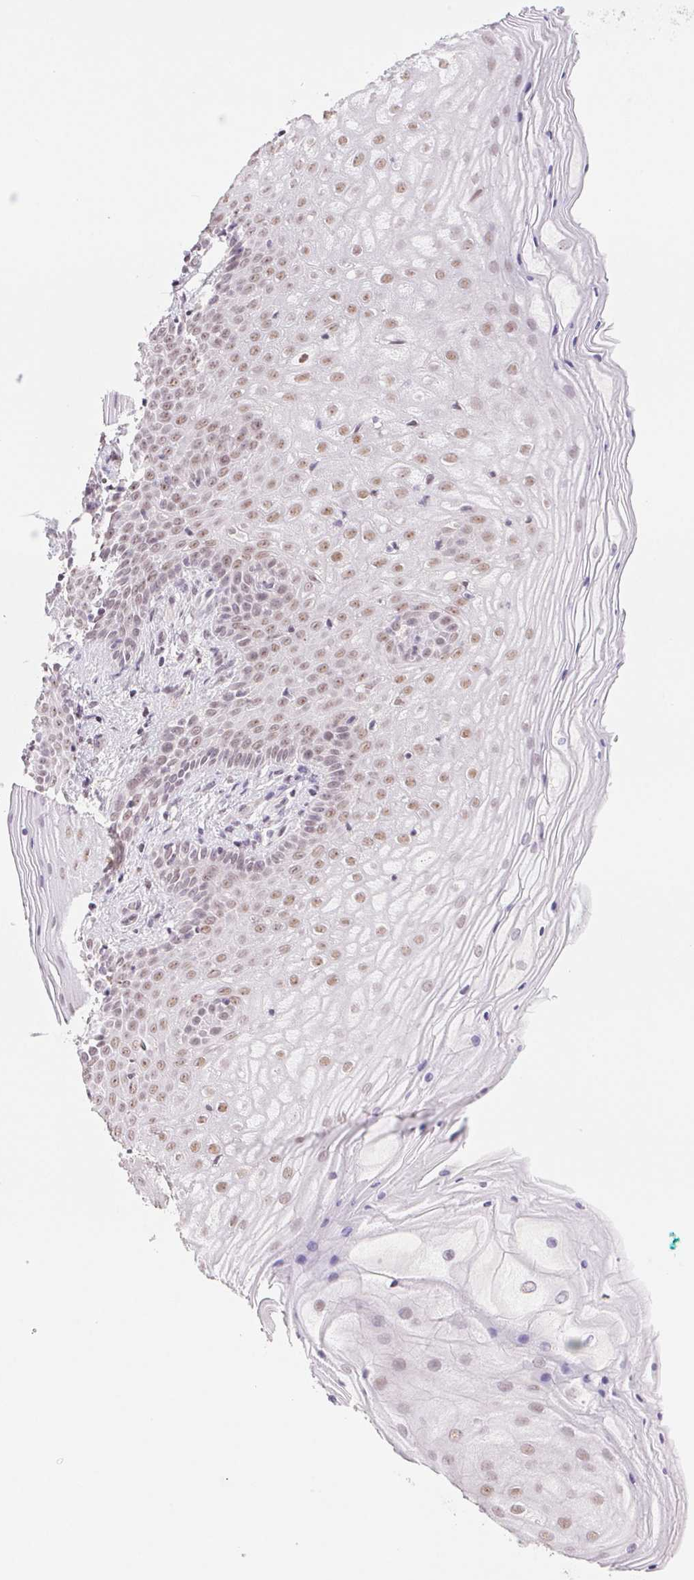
{"staining": {"intensity": "moderate", "quantity": "25%-75%", "location": "nuclear"}, "tissue": "vagina", "cell_type": "Squamous epithelial cells", "image_type": "normal", "snomed": [{"axis": "morphology", "description": "Normal tissue, NOS"}, {"axis": "topography", "description": "Vagina"}], "caption": "A high-resolution image shows IHC staining of unremarkable vagina, which shows moderate nuclear staining in approximately 25%-75% of squamous epithelial cells. The staining was performed using DAB (3,3'-diaminobenzidine) to visualize the protein expression in brown, while the nuclei were stained in blue with hematoxylin (Magnification: 20x).", "gene": "PRPF18", "patient": {"sex": "female", "age": 45}}